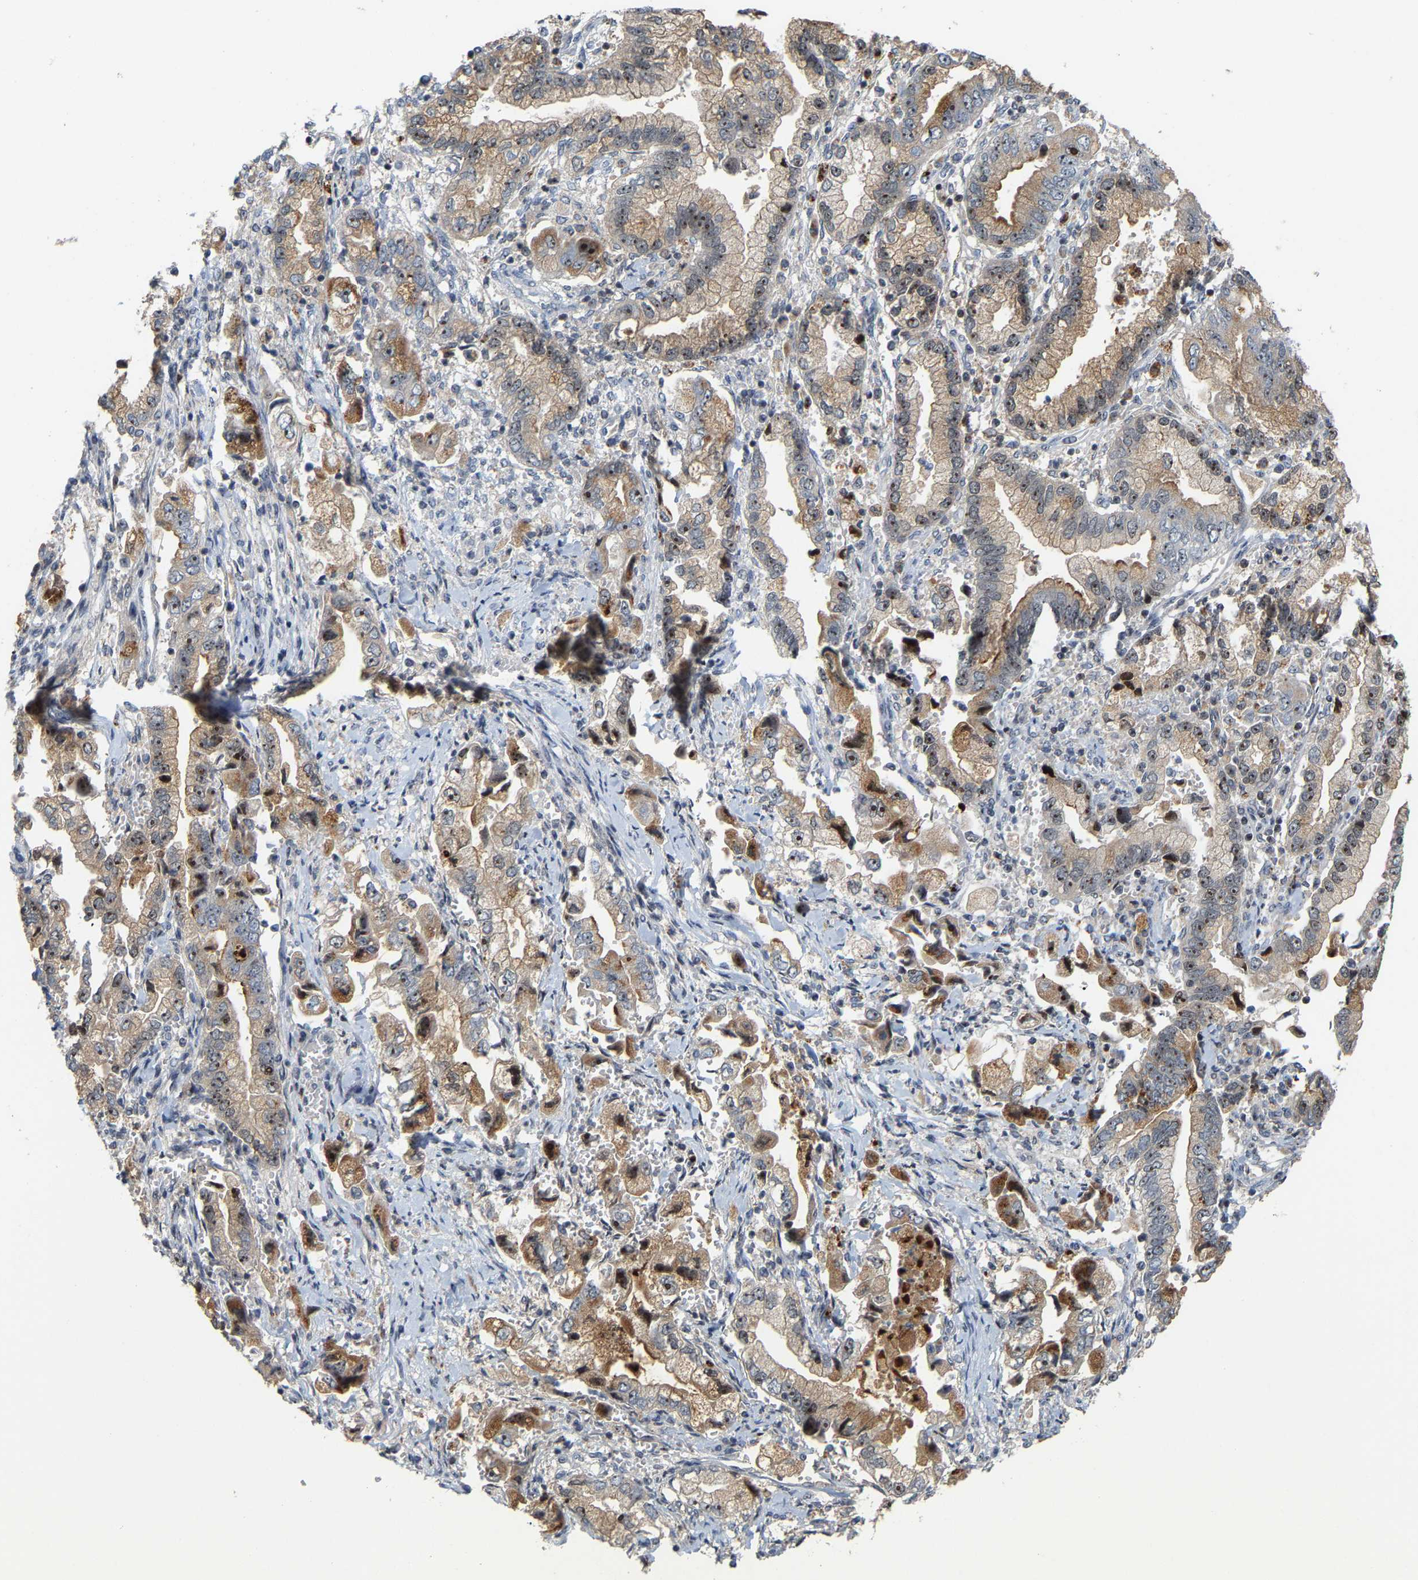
{"staining": {"intensity": "moderate", "quantity": ">75%", "location": "cytoplasmic/membranous,nuclear"}, "tissue": "stomach cancer", "cell_type": "Tumor cells", "image_type": "cancer", "snomed": [{"axis": "morphology", "description": "Normal tissue, NOS"}, {"axis": "morphology", "description": "Adenocarcinoma, NOS"}, {"axis": "topography", "description": "Stomach"}], "caption": "The immunohistochemical stain highlights moderate cytoplasmic/membranous and nuclear positivity in tumor cells of stomach adenocarcinoma tissue.", "gene": "NOP58", "patient": {"sex": "male", "age": 62}}